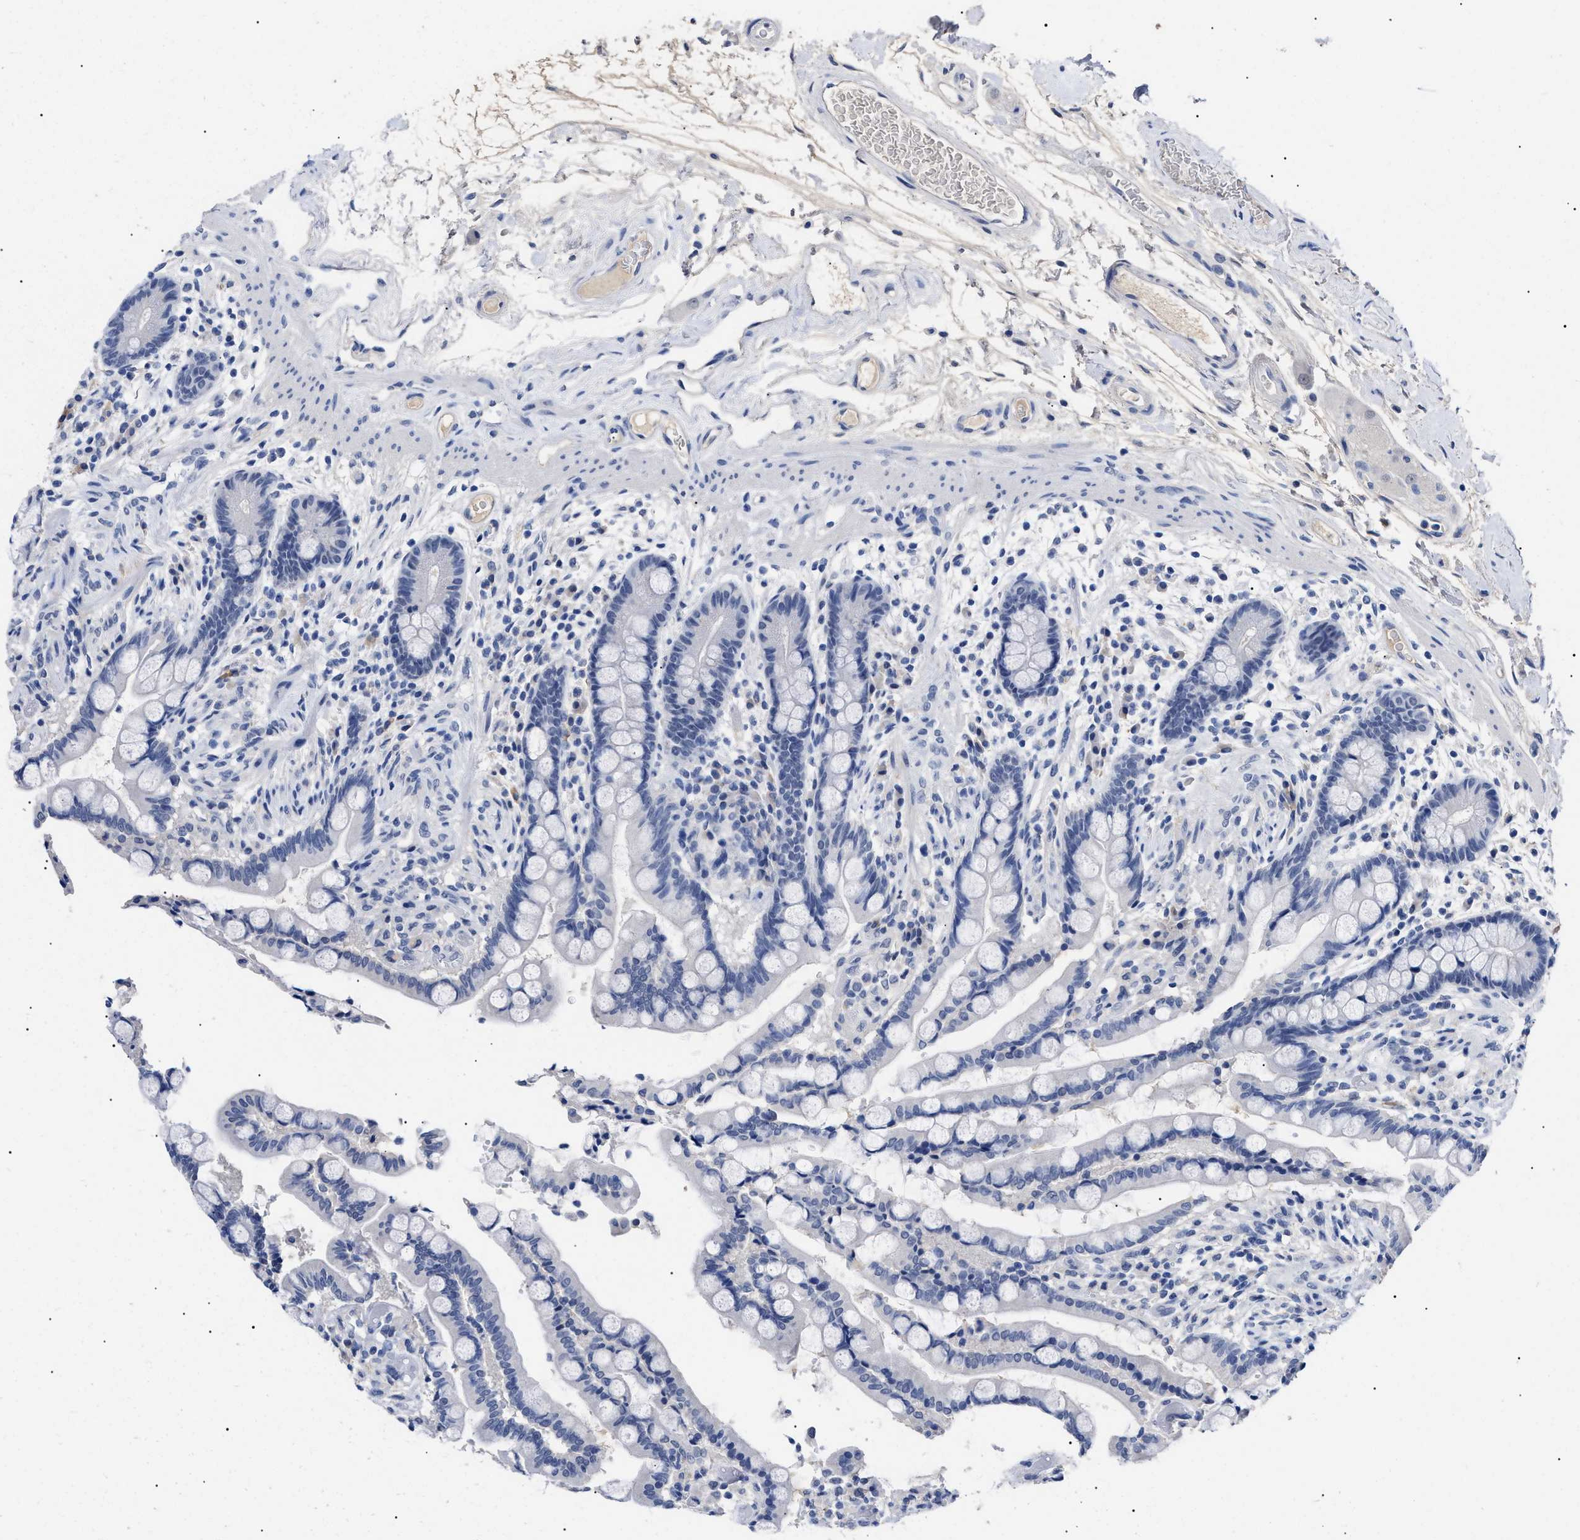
{"staining": {"intensity": "negative", "quantity": "none", "location": "none"}, "tissue": "colon", "cell_type": "Endothelial cells", "image_type": "normal", "snomed": [{"axis": "morphology", "description": "Normal tissue, NOS"}, {"axis": "topography", "description": "Colon"}], "caption": "DAB immunohistochemical staining of benign colon exhibits no significant staining in endothelial cells. (DAB (3,3'-diaminobenzidine) immunohistochemistry visualized using brightfield microscopy, high magnification).", "gene": "PRRT2", "patient": {"sex": "male", "age": 73}}